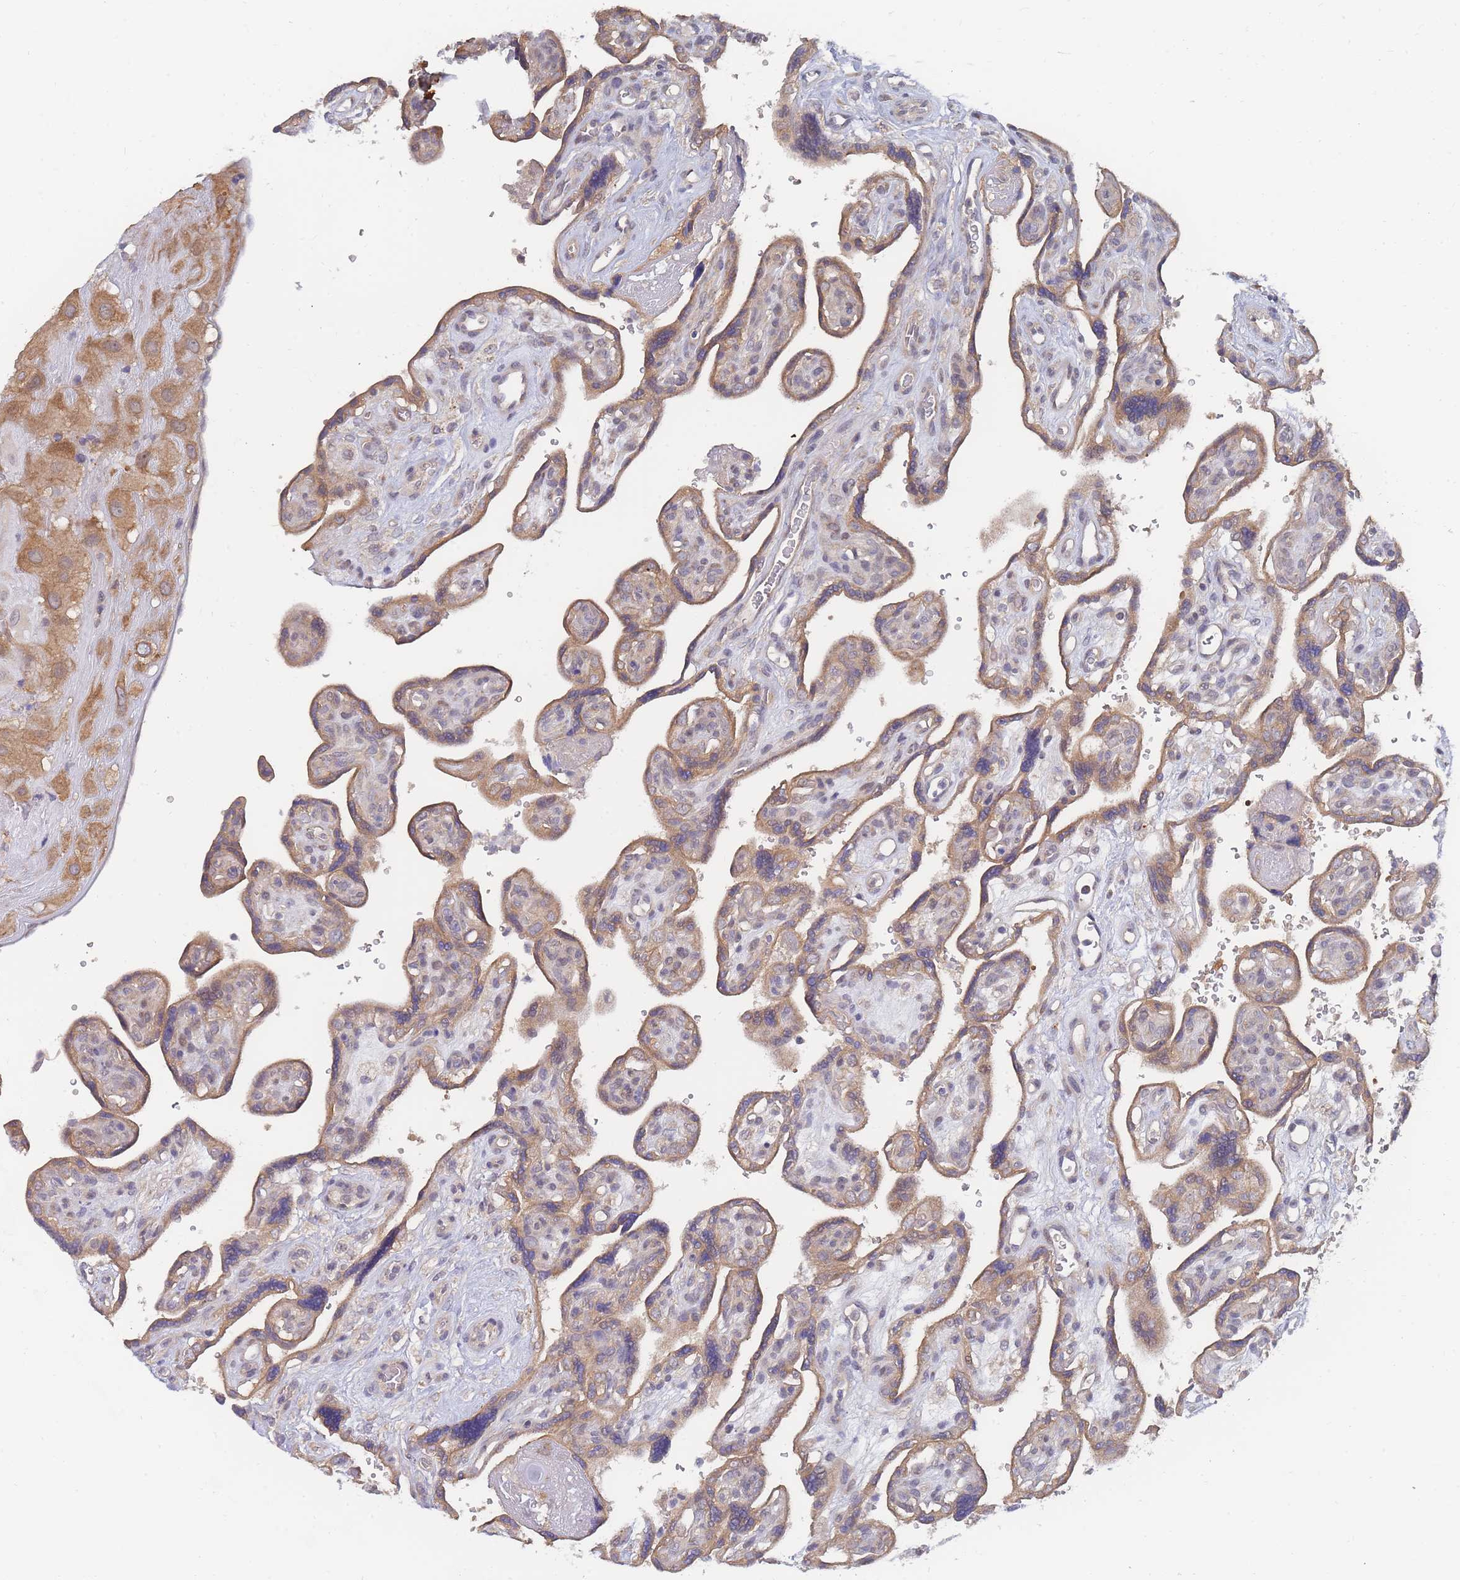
{"staining": {"intensity": "moderate", "quantity": ">75%", "location": "cytoplasmic/membranous"}, "tissue": "placenta", "cell_type": "Decidual cells", "image_type": "normal", "snomed": [{"axis": "morphology", "description": "Normal tissue, NOS"}, {"axis": "topography", "description": "Placenta"}], "caption": "Immunohistochemical staining of unremarkable placenta shows >75% levels of moderate cytoplasmic/membranous protein expression in about >75% of decidual cells.", "gene": "SLC35F5", "patient": {"sex": "female", "age": 39}}